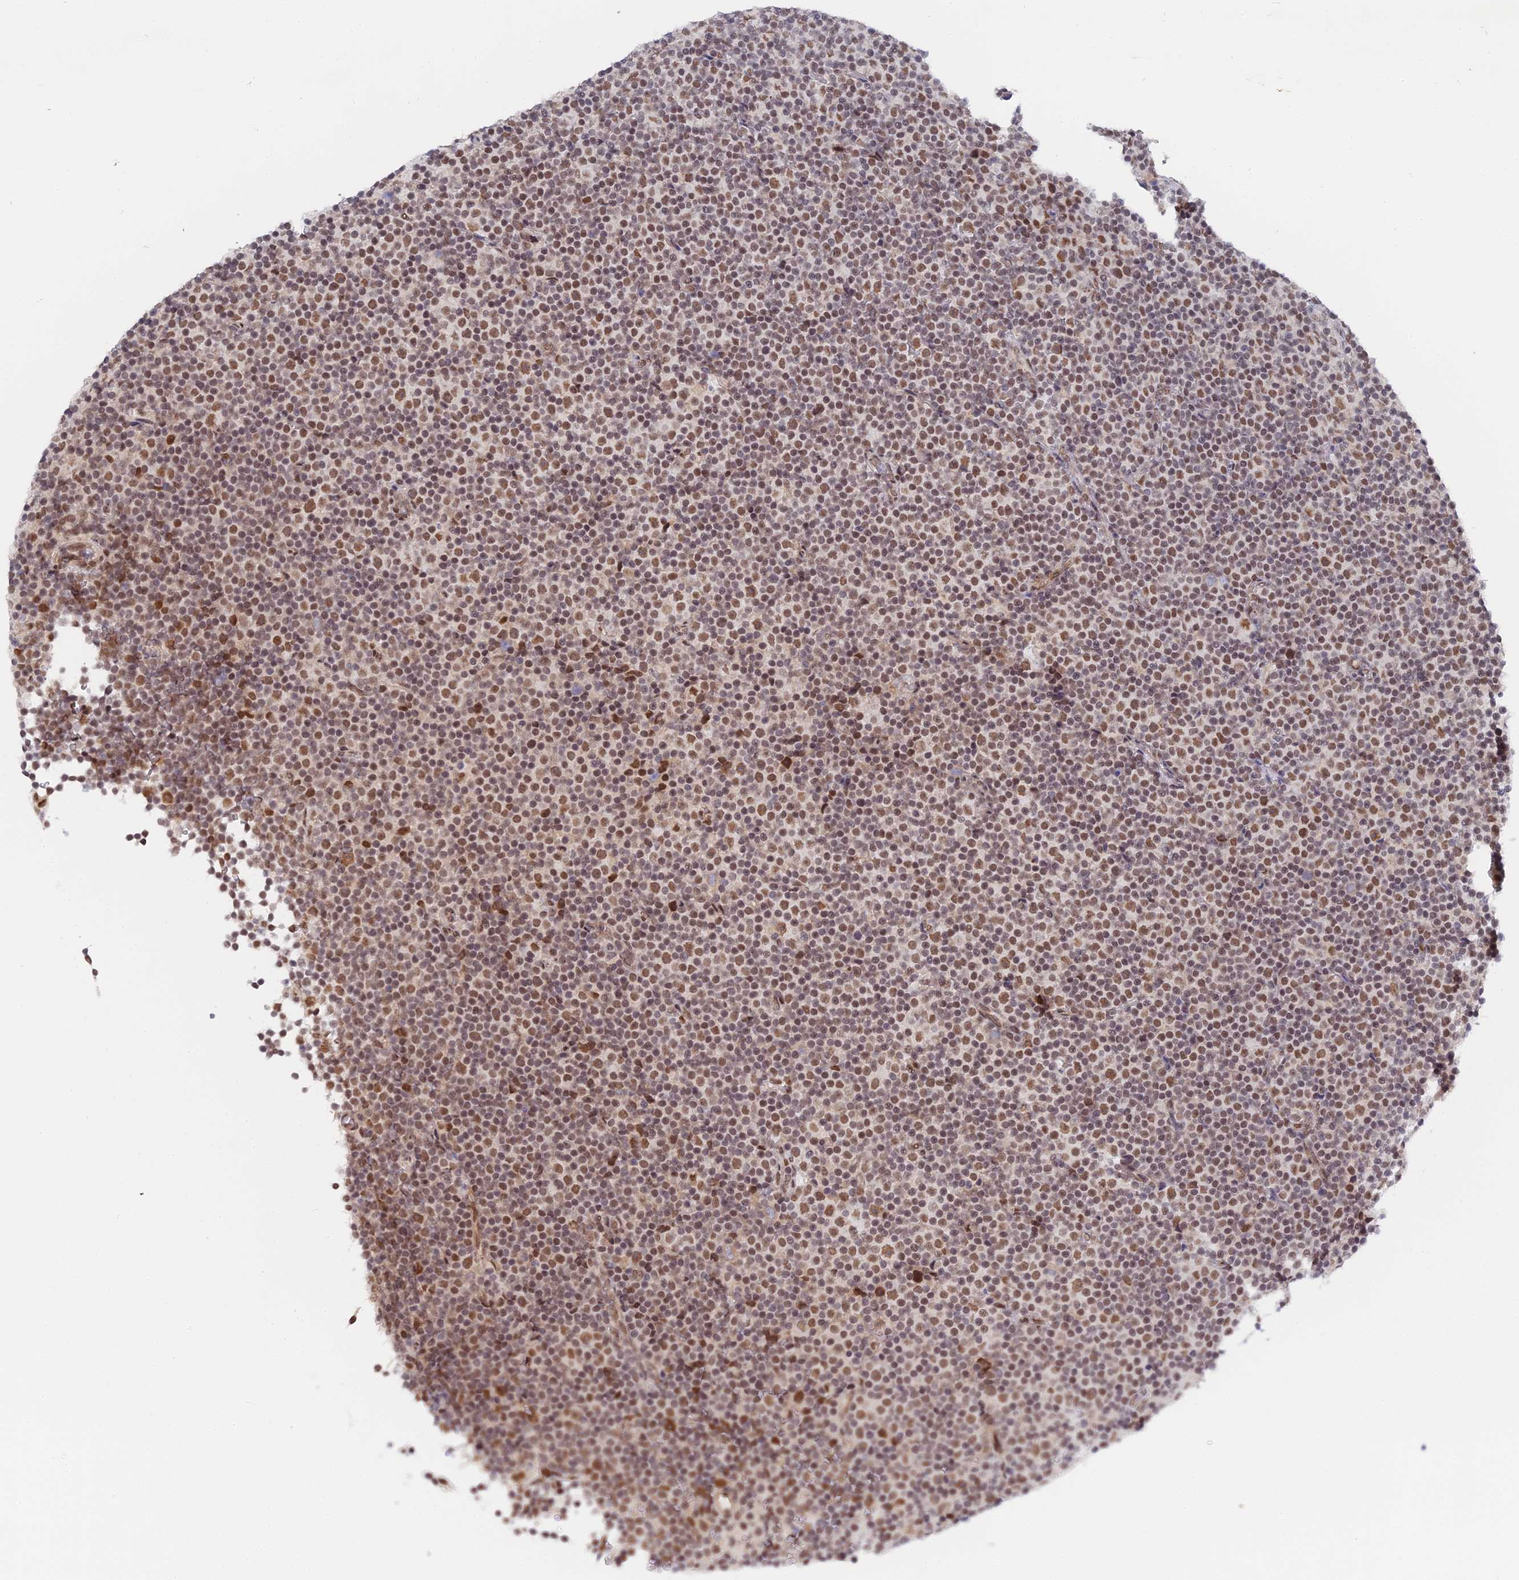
{"staining": {"intensity": "moderate", "quantity": "25%-75%", "location": "nuclear"}, "tissue": "lymphoma", "cell_type": "Tumor cells", "image_type": "cancer", "snomed": [{"axis": "morphology", "description": "Malignant lymphoma, non-Hodgkin's type, Low grade"}, {"axis": "topography", "description": "Lymph node"}], "caption": "Lymphoma was stained to show a protein in brown. There is medium levels of moderate nuclear staining in about 25%-75% of tumor cells.", "gene": "CCDC85A", "patient": {"sex": "female", "age": 67}}